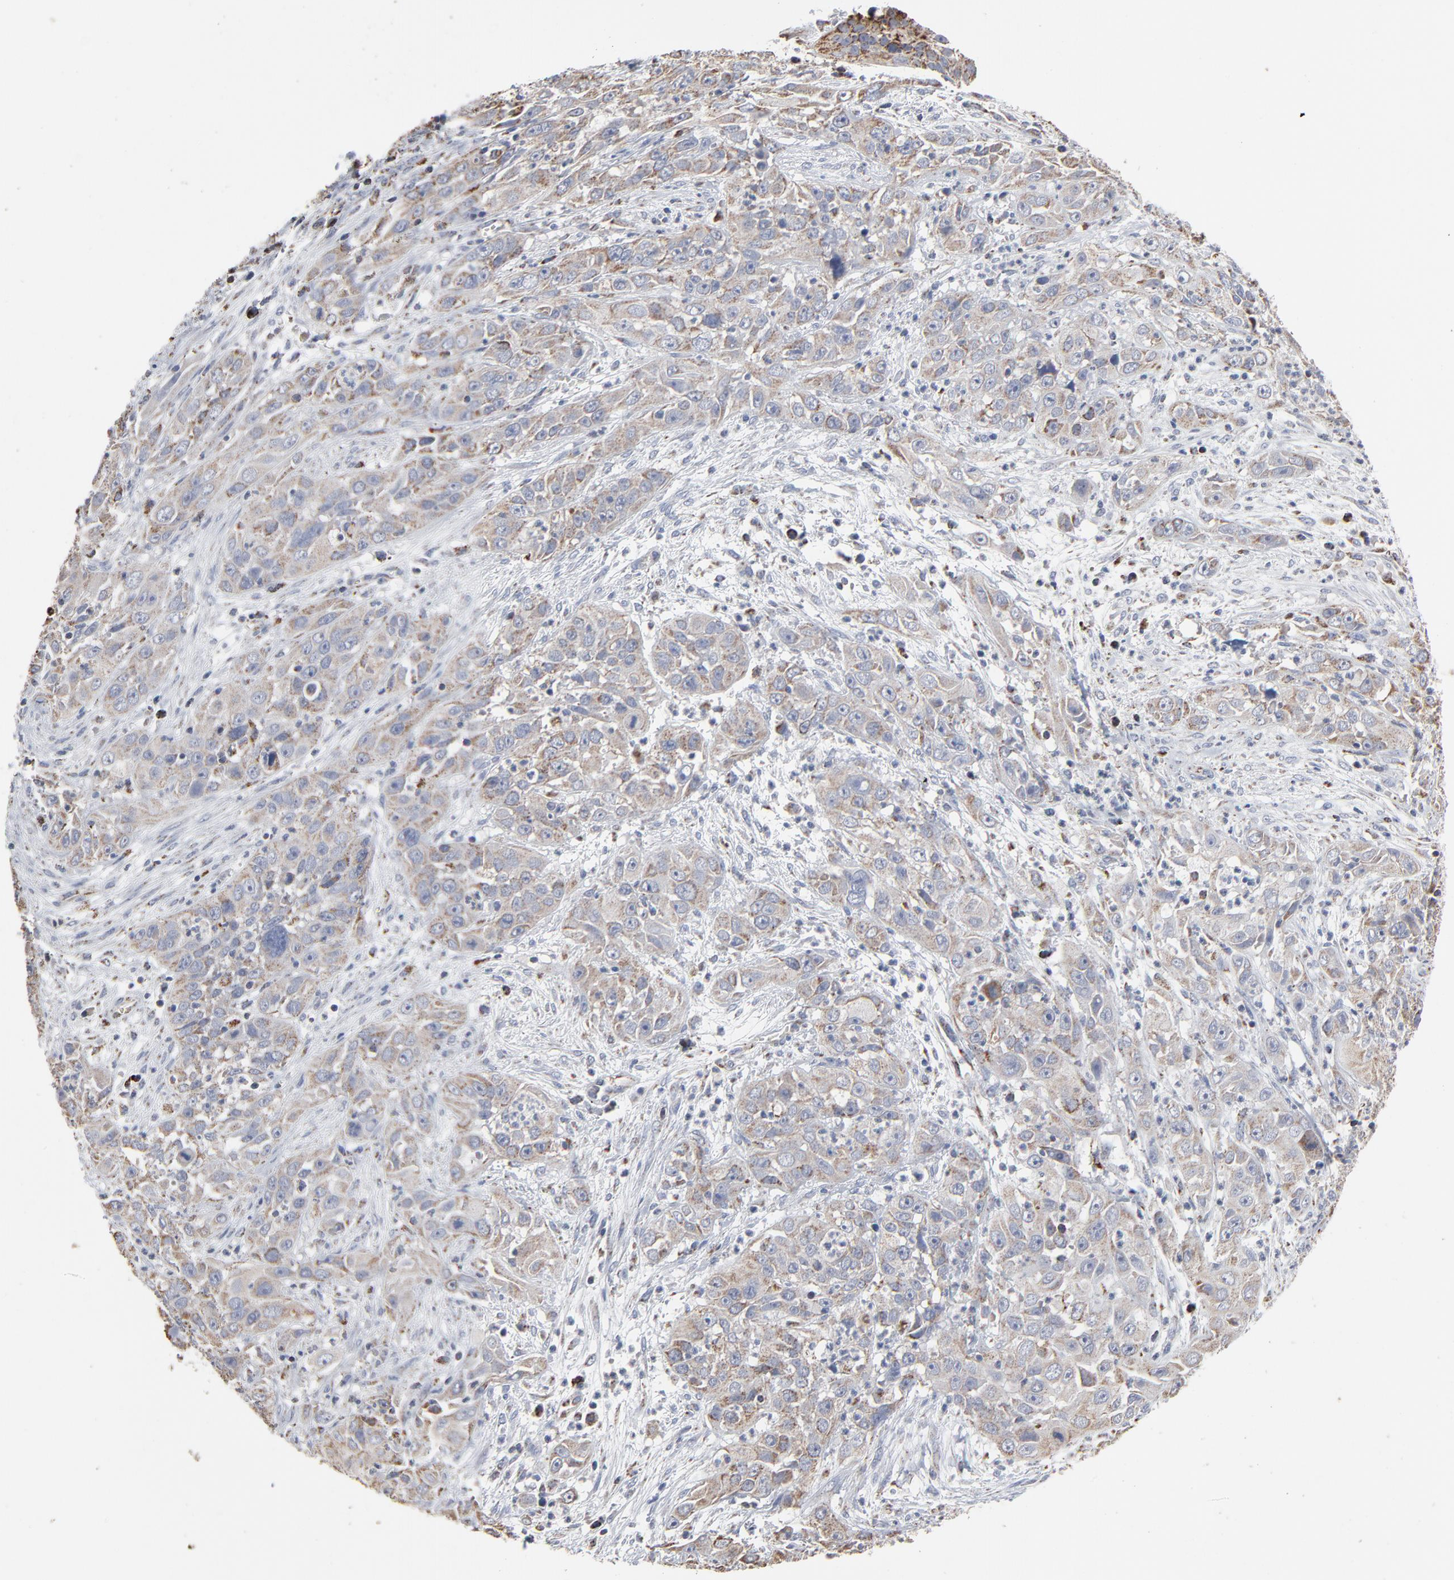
{"staining": {"intensity": "weak", "quantity": ">75%", "location": "cytoplasmic/membranous"}, "tissue": "cervical cancer", "cell_type": "Tumor cells", "image_type": "cancer", "snomed": [{"axis": "morphology", "description": "Squamous cell carcinoma, NOS"}, {"axis": "topography", "description": "Cervix"}], "caption": "The micrograph reveals a brown stain indicating the presence of a protein in the cytoplasmic/membranous of tumor cells in cervical cancer.", "gene": "UQCRC1", "patient": {"sex": "female", "age": 32}}